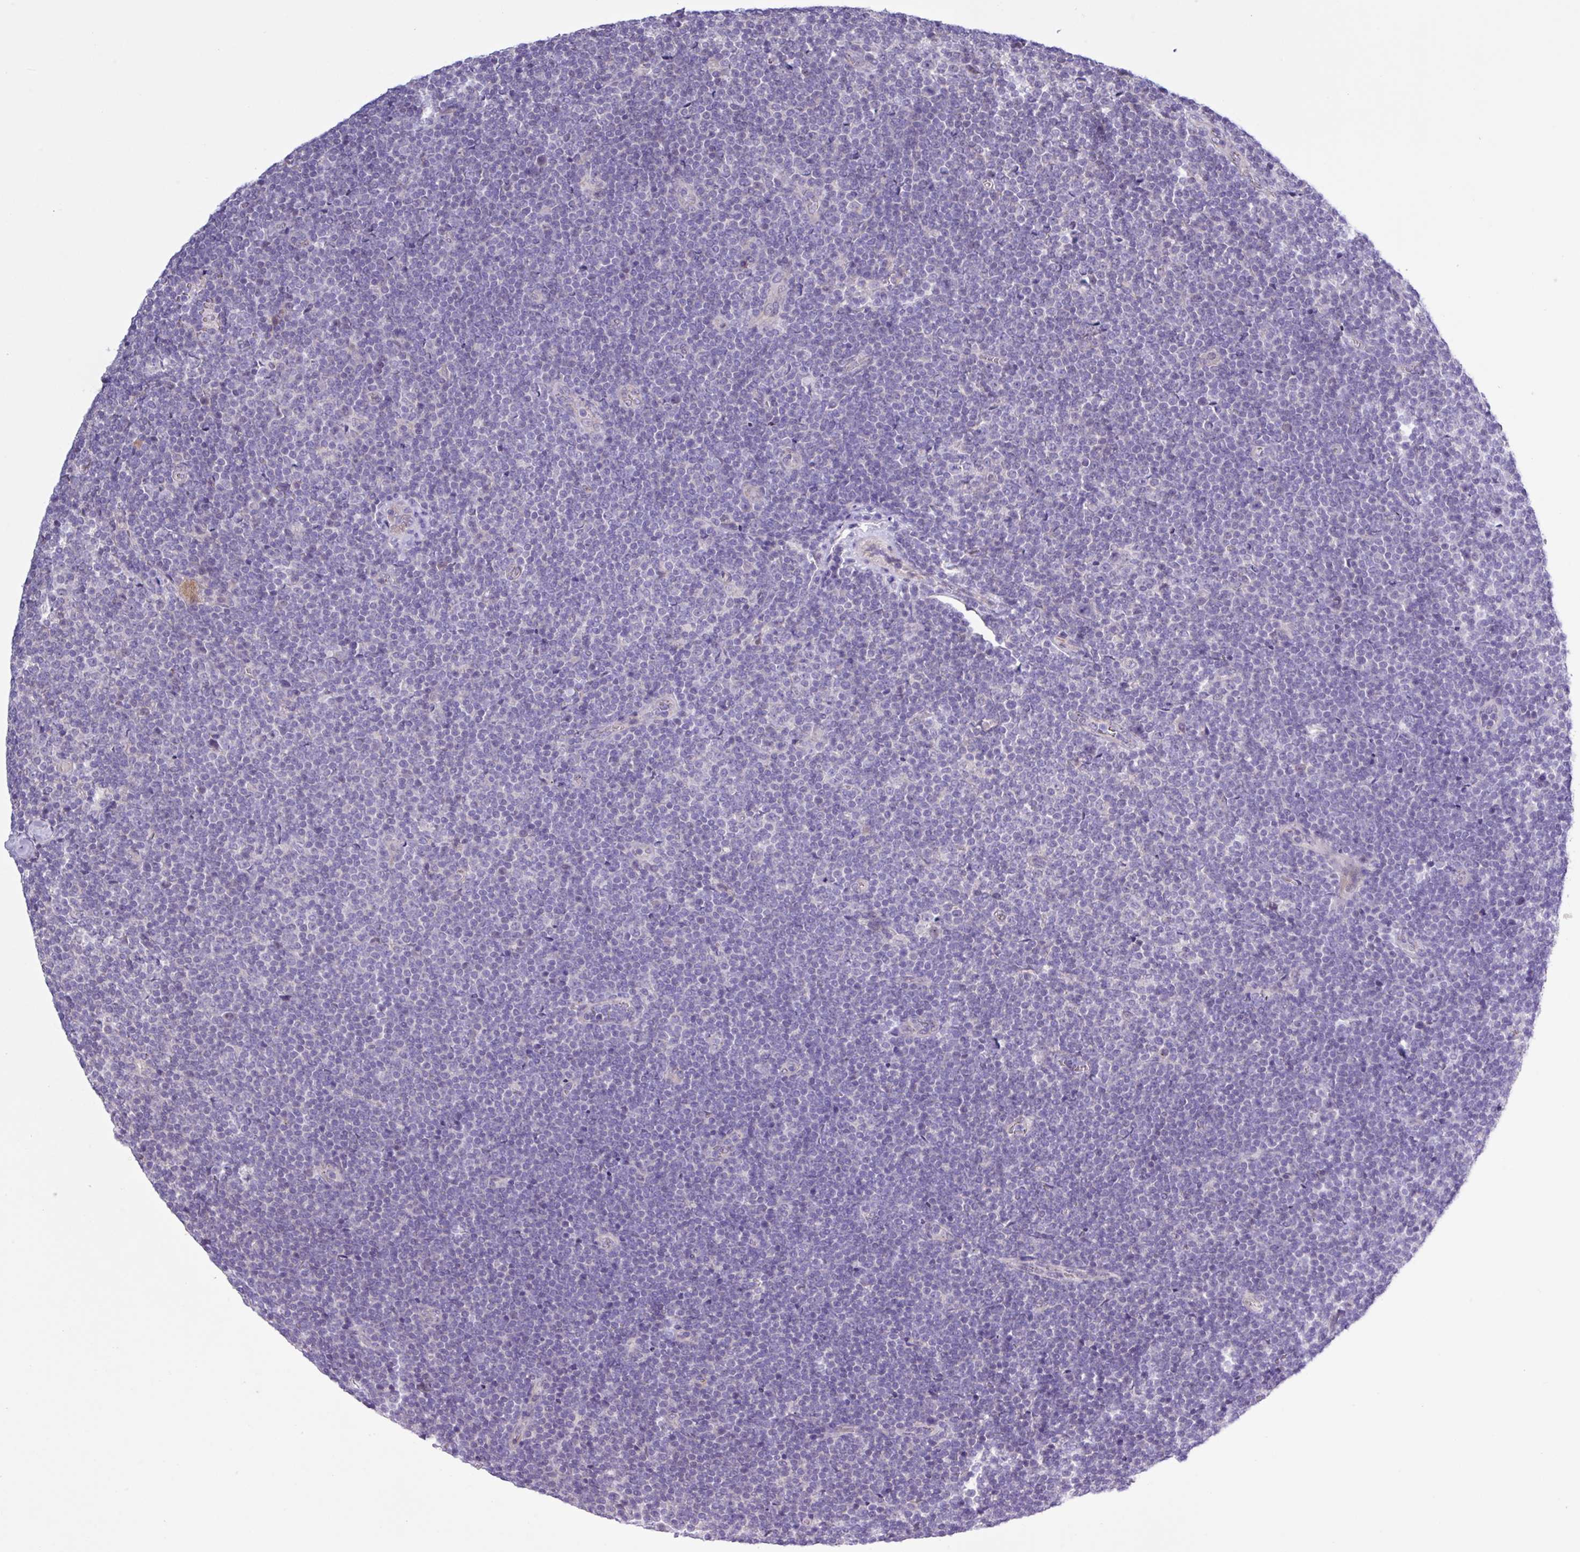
{"staining": {"intensity": "negative", "quantity": "none", "location": "none"}, "tissue": "lymphoma", "cell_type": "Tumor cells", "image_type": "cancer", "snomed": [{"axis": "morphology", "description": "Malignant lymphoma, non-Hodgkin's type, Low grade"}, {"axis": "topography", "description": "Lymph node"}], "caption": "Photomicrograph shows no significant protein staining in tumor cells of low-grade malignant lymphoma, non-Hodgkin's type.", "gene": "SPINK8", "patient": {"sex": "male", "age": 48}}